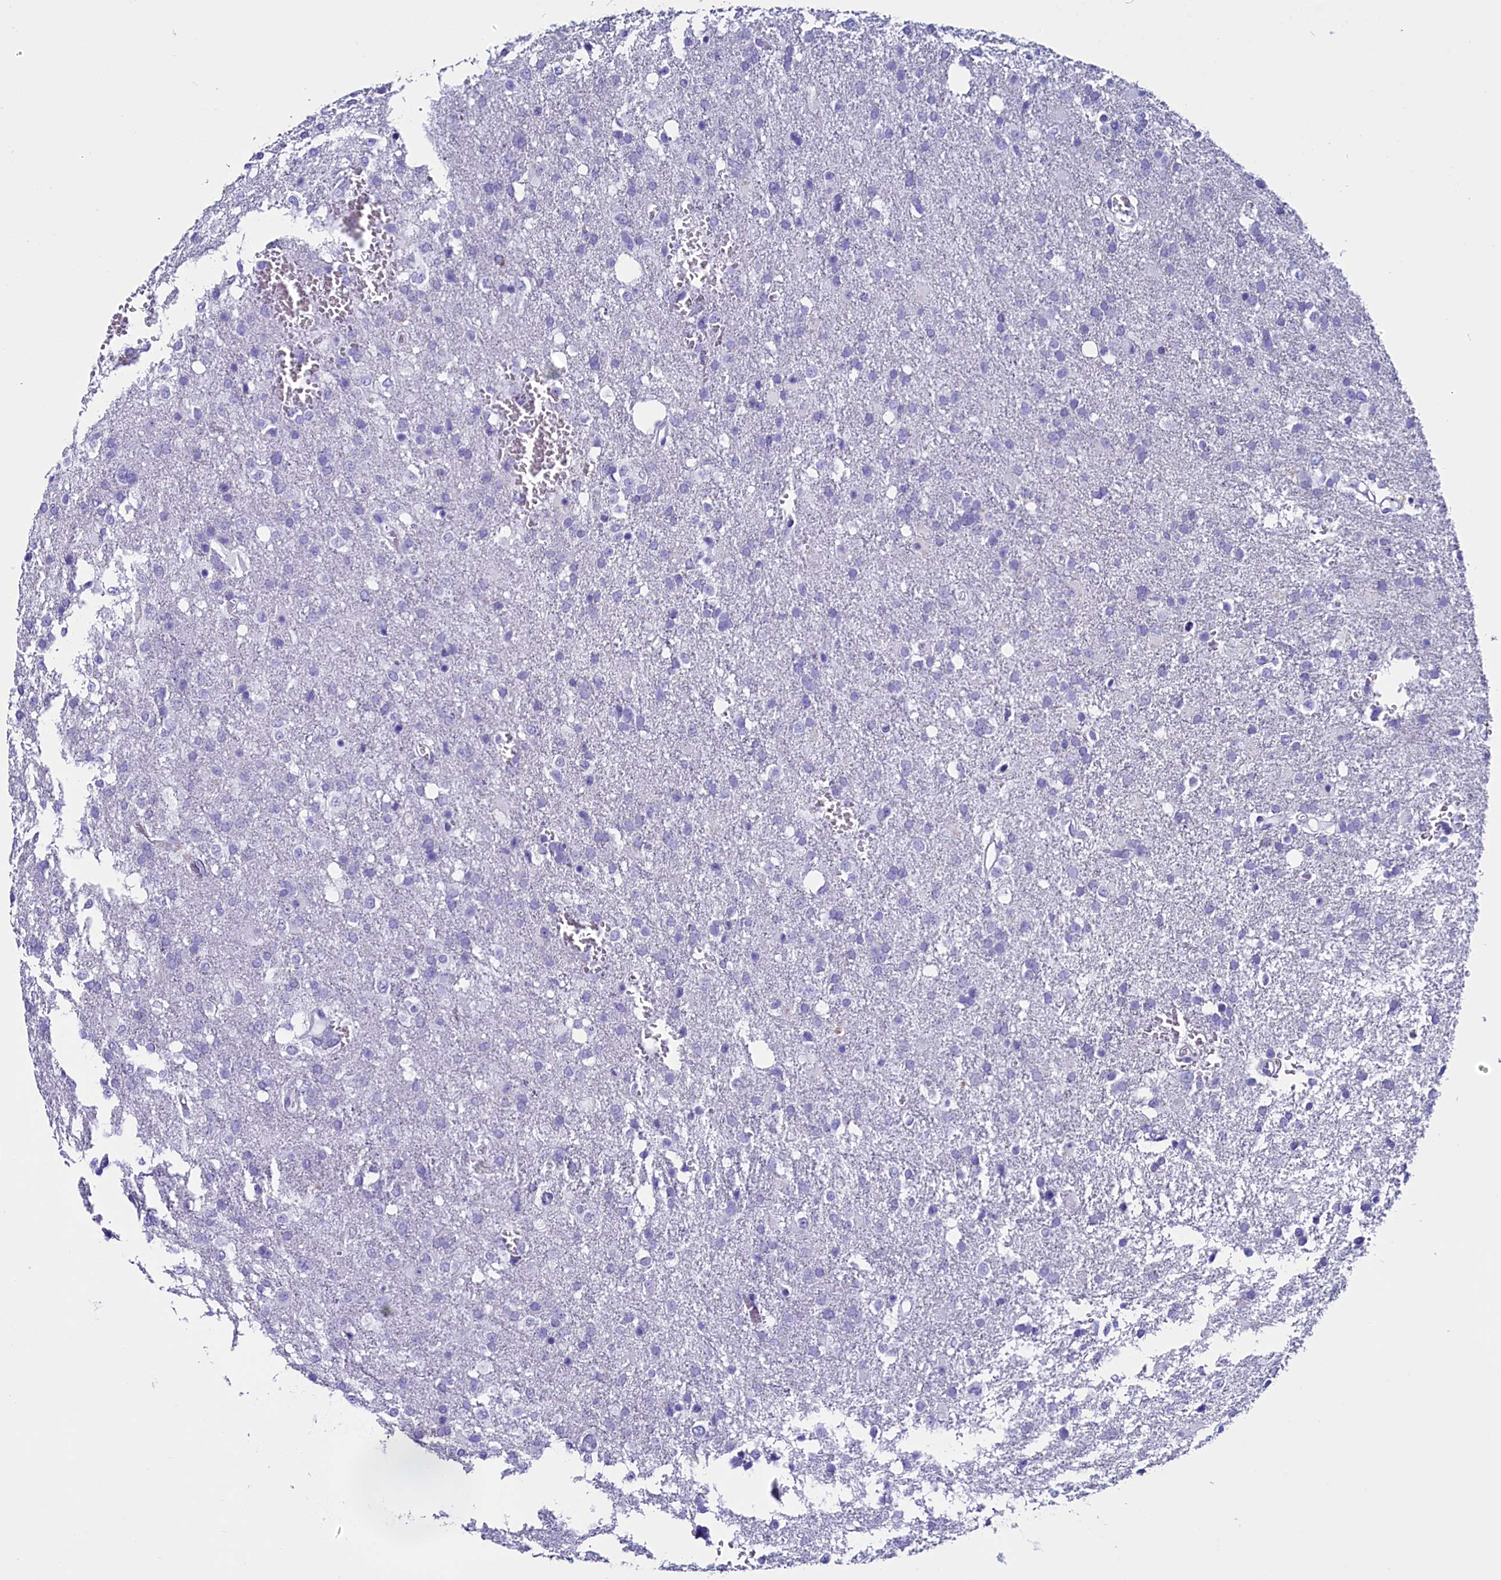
{"staining": {"intensity": "negative", "quantity": "none", "location": "none"}, "tissue": "glioma", "cell_type": "Tumor cells", "image_type": "cancer", "snomed": [{"axis": "morphology", "description": "Glioma, malignant, High grade"}, {"axis": "topography", "description": "Brain"}], "caption": "This is an IHC image of human high-grade glioma (malignant). There is no expression in tumor cells.", "gene": "ANKRD29", "patient": {"sex": "female", "age": 74}}